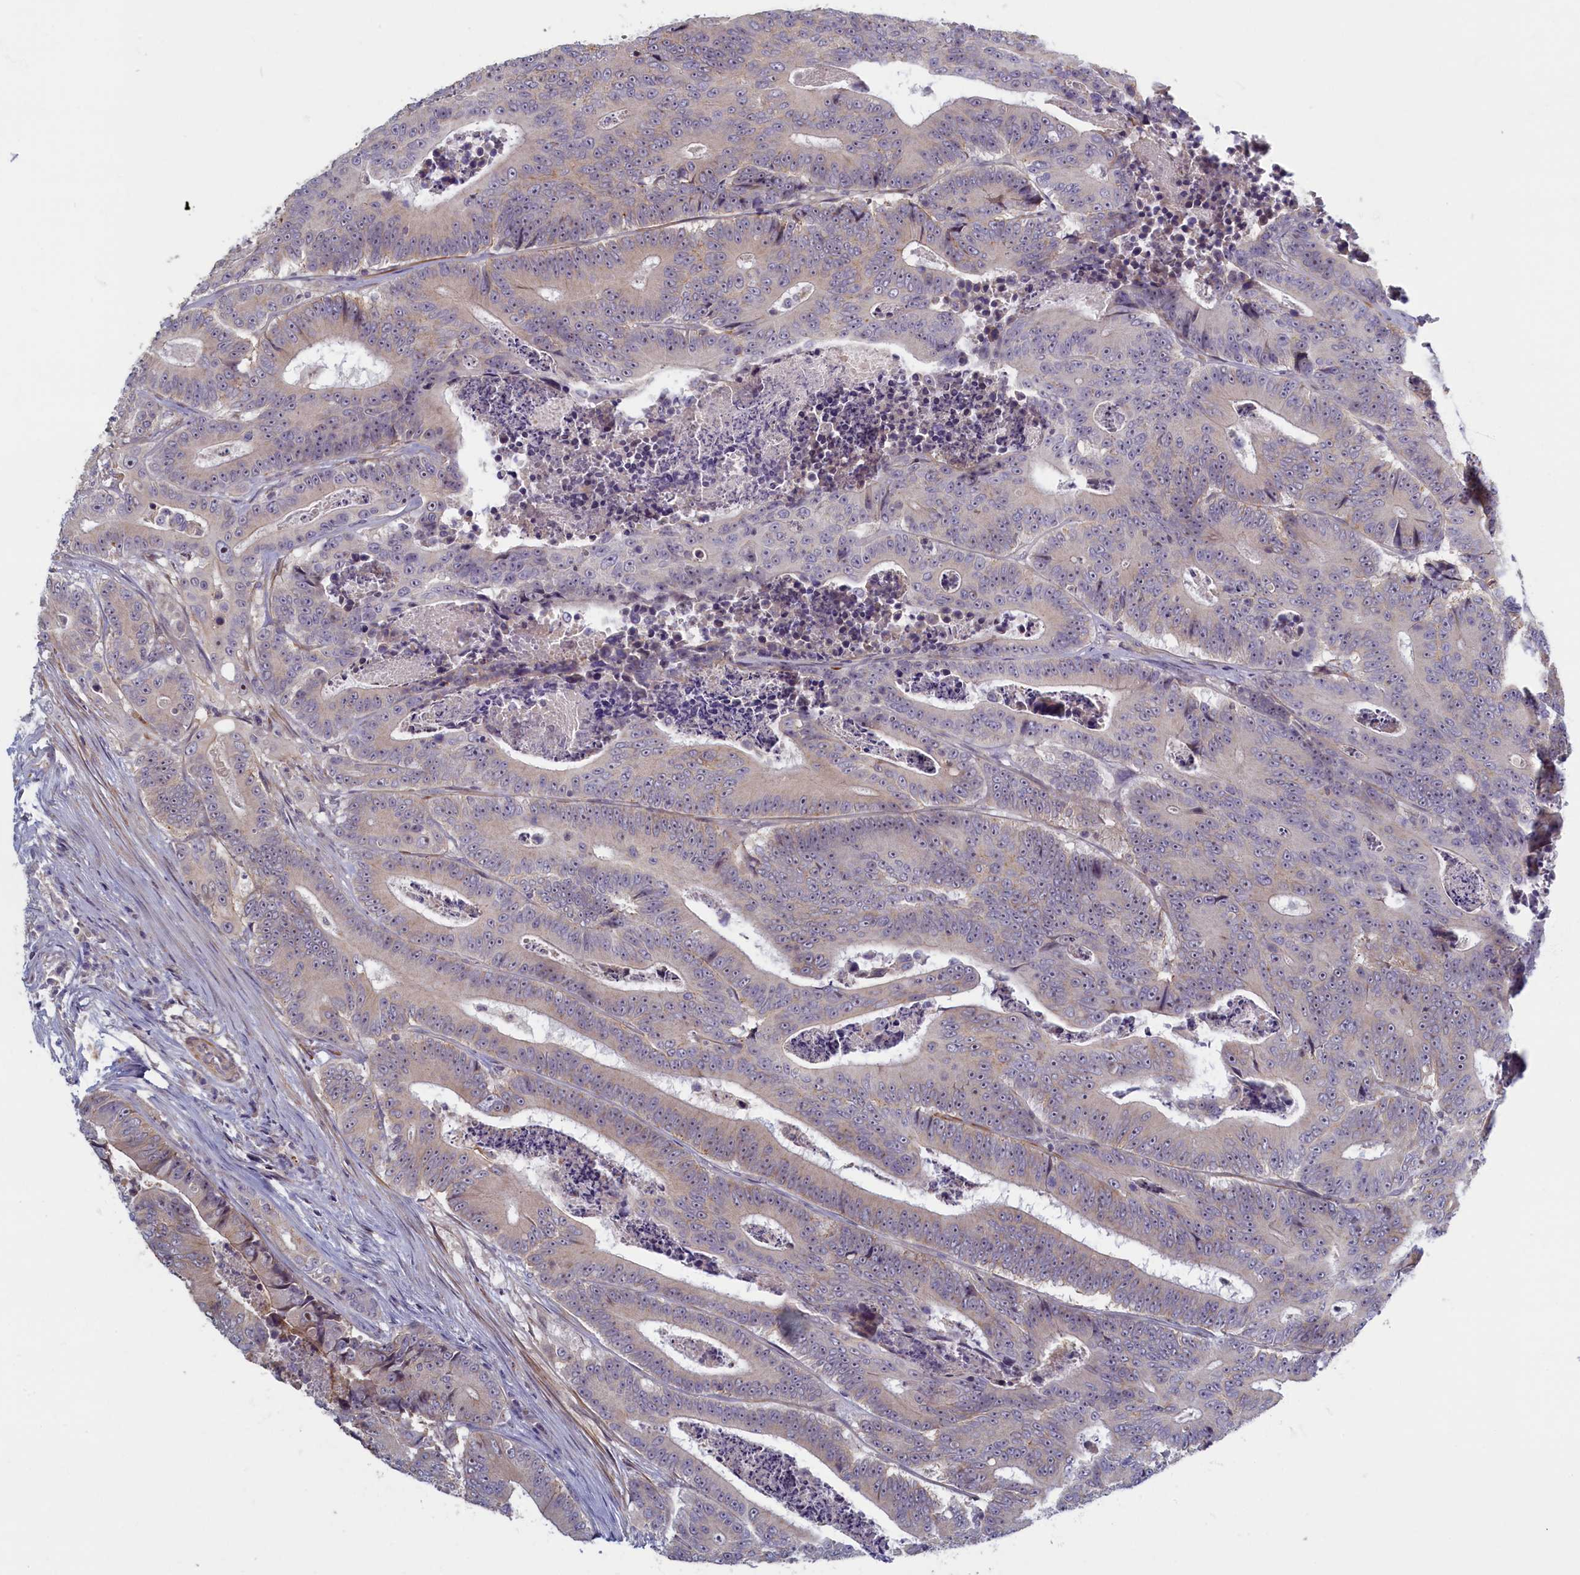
{"staining": {"intensity": "negative", "quantity": "none", "location": "none"}, "tissue": "colorectal cancer", "cell_type": "Tumor cells", "image_type": "cancer", "snomed": [{"axis": "morphology", "description": "Adenocarcinoma, NOS"}, {"axis": "topography", "description": "Colon"}], "caption": "An immunohistochemistry histopathology image of colorectal cancer is shown. There is no staining in tumor cells of colorectal cancer.", "gene": "TRPM4", "patient": {"sex": "male", "age": 83}}